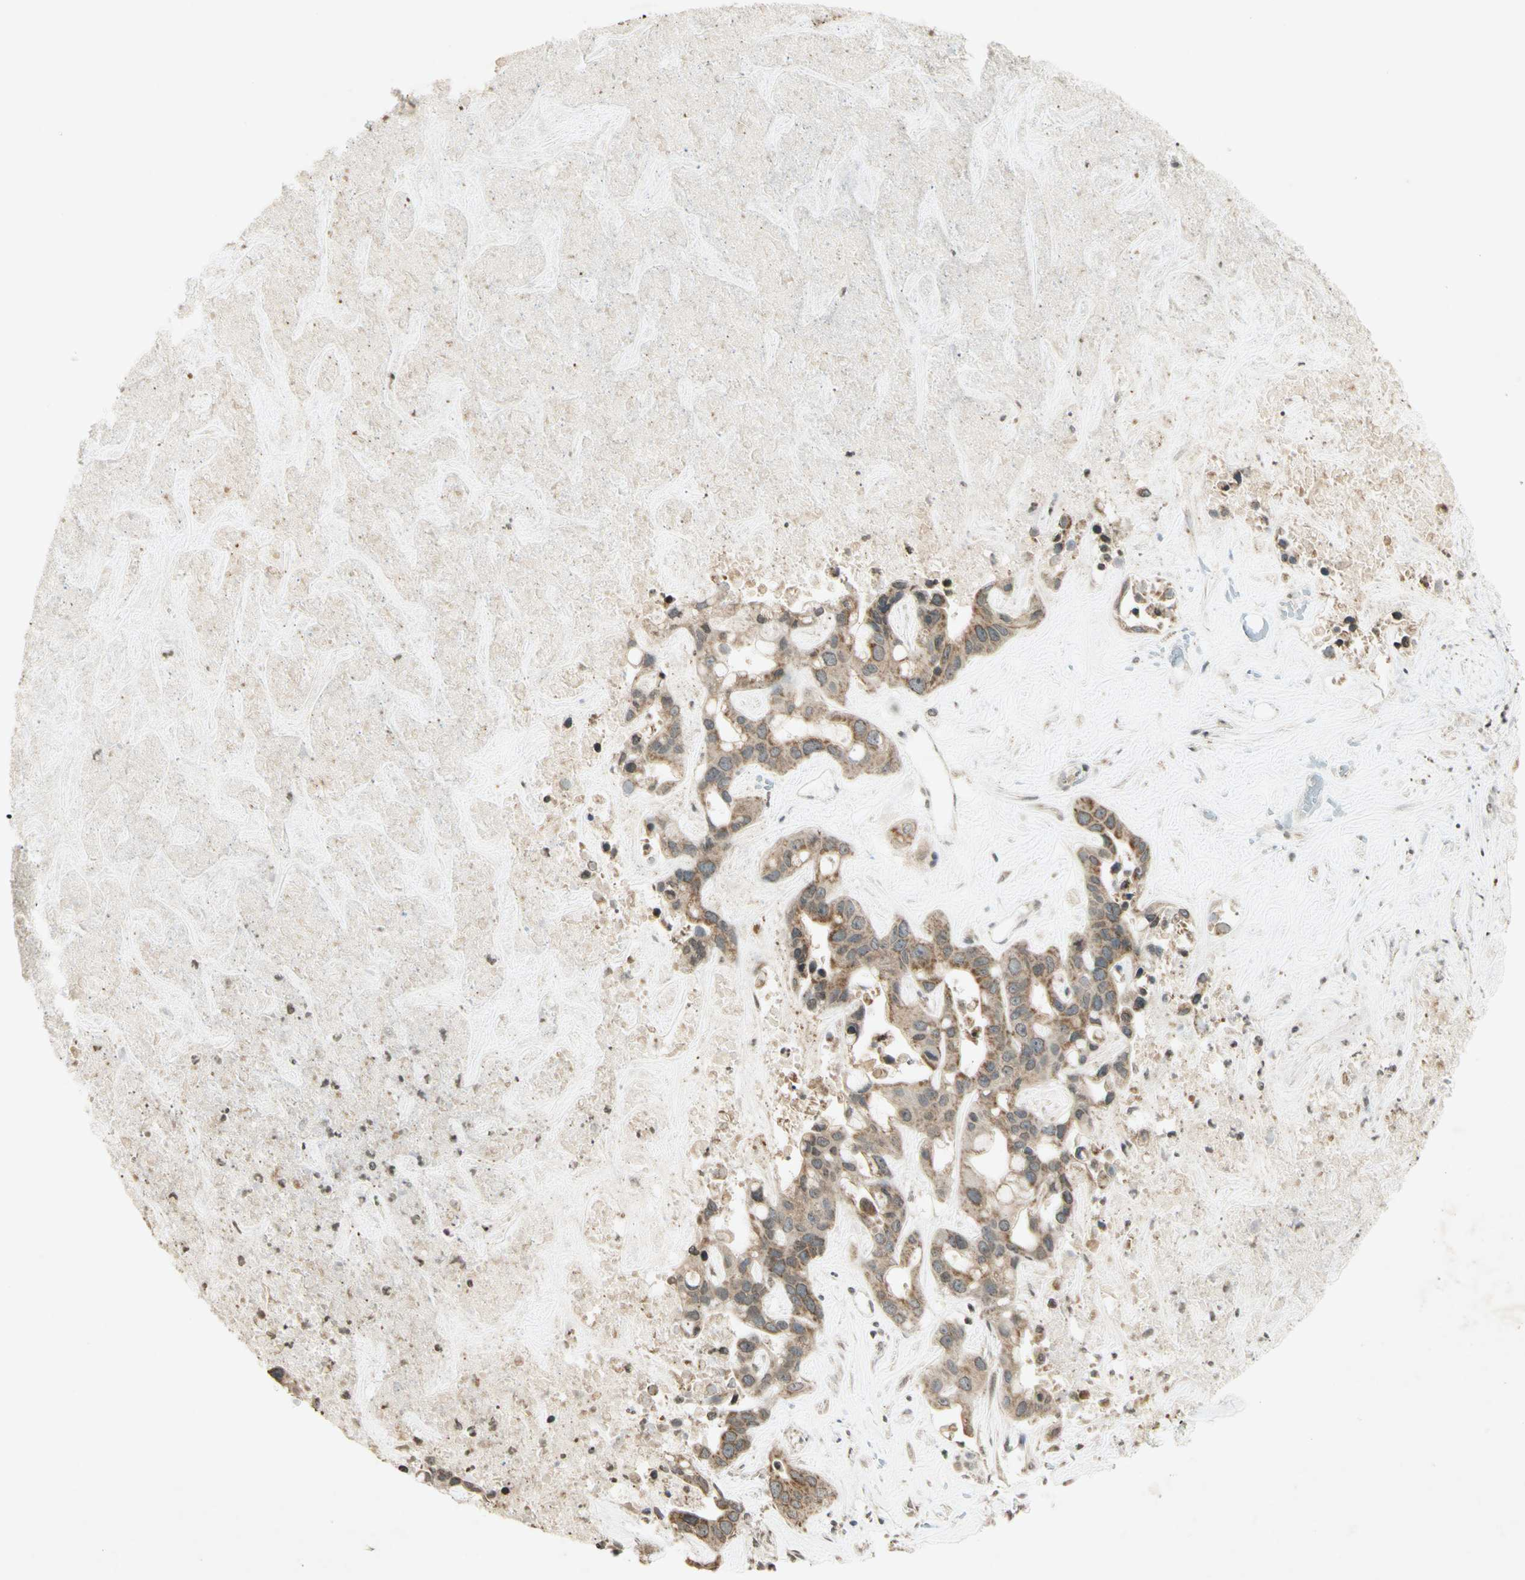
{"staining": {"intensity": "weak", "quantity": ">75%", "location": "cytoplasmic/membranous"}, "tissue": "liver cancer", "cell_type": "Tumor cells", "image_type": "cancer", "snomed": [{"axis": "morphology", "description": "Cholangiocarcinoma"}, {"axis": "topography", "description": "Liver"}], "caption": "Human cholangiocarcinoma (liver) stained with a protein marker exhibits weak staining in tumor cells.", "gene": "CCNI", "patient": {"sex": "female", "age": 65}}